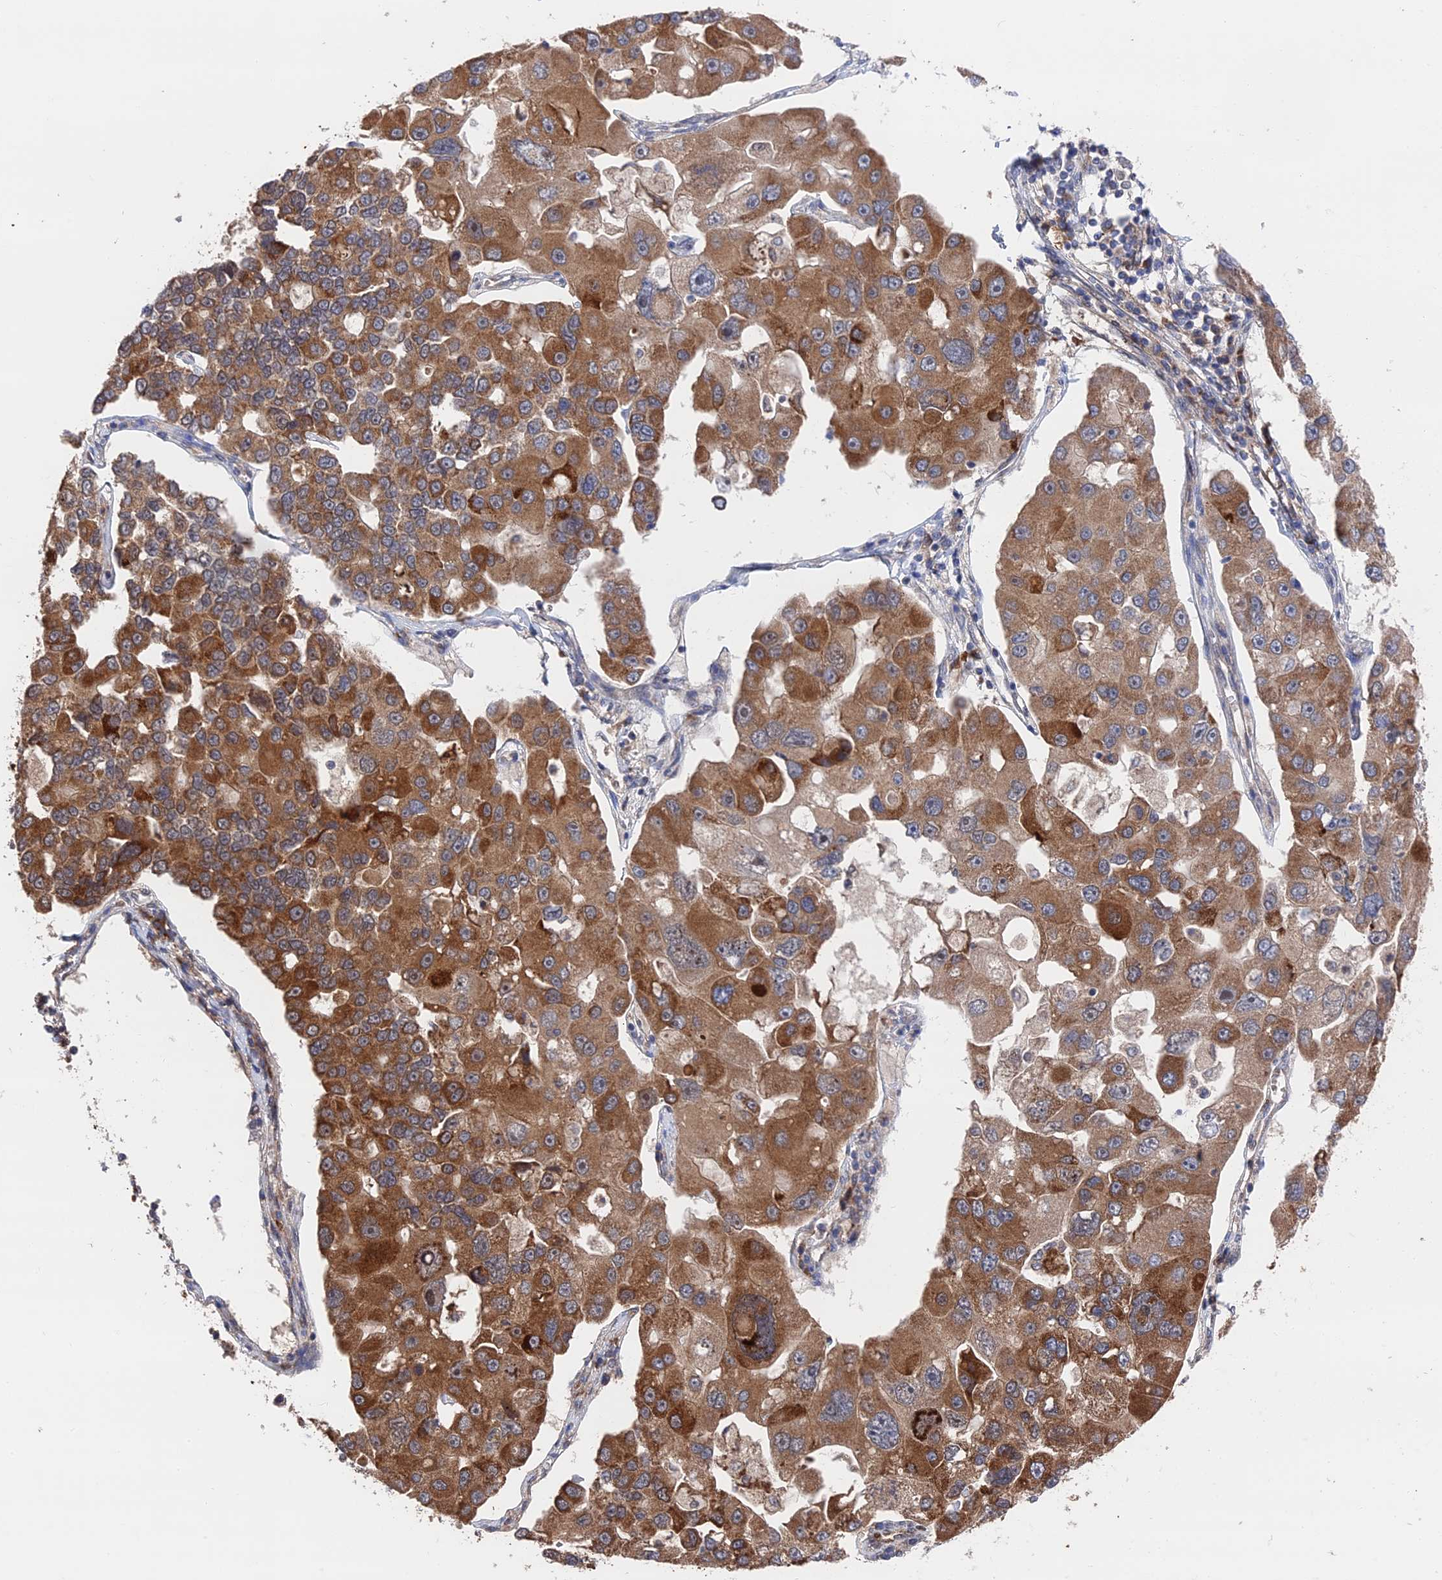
{"staining": {"intensity": "strong", "quantity": ">75%", "location": "cytoplasmic/membranous"}, "tissue": "lung cancer", "cell_type": "Tumor cells", "image_type": "cancer", "snomed": [{"axis": "morphology", "description": "Adenocarcinoma, NOS"}, {"axis": "topography", "description": "Lung"}], "caption": "The histopathology image shows immunohistochemical staining of lung cancer. There is strong cytoplasmic/membranous expression is present in about >75% of tumor cells.", "gene": "ZNF320", "patient": {"sex": "female", "age": 54}}